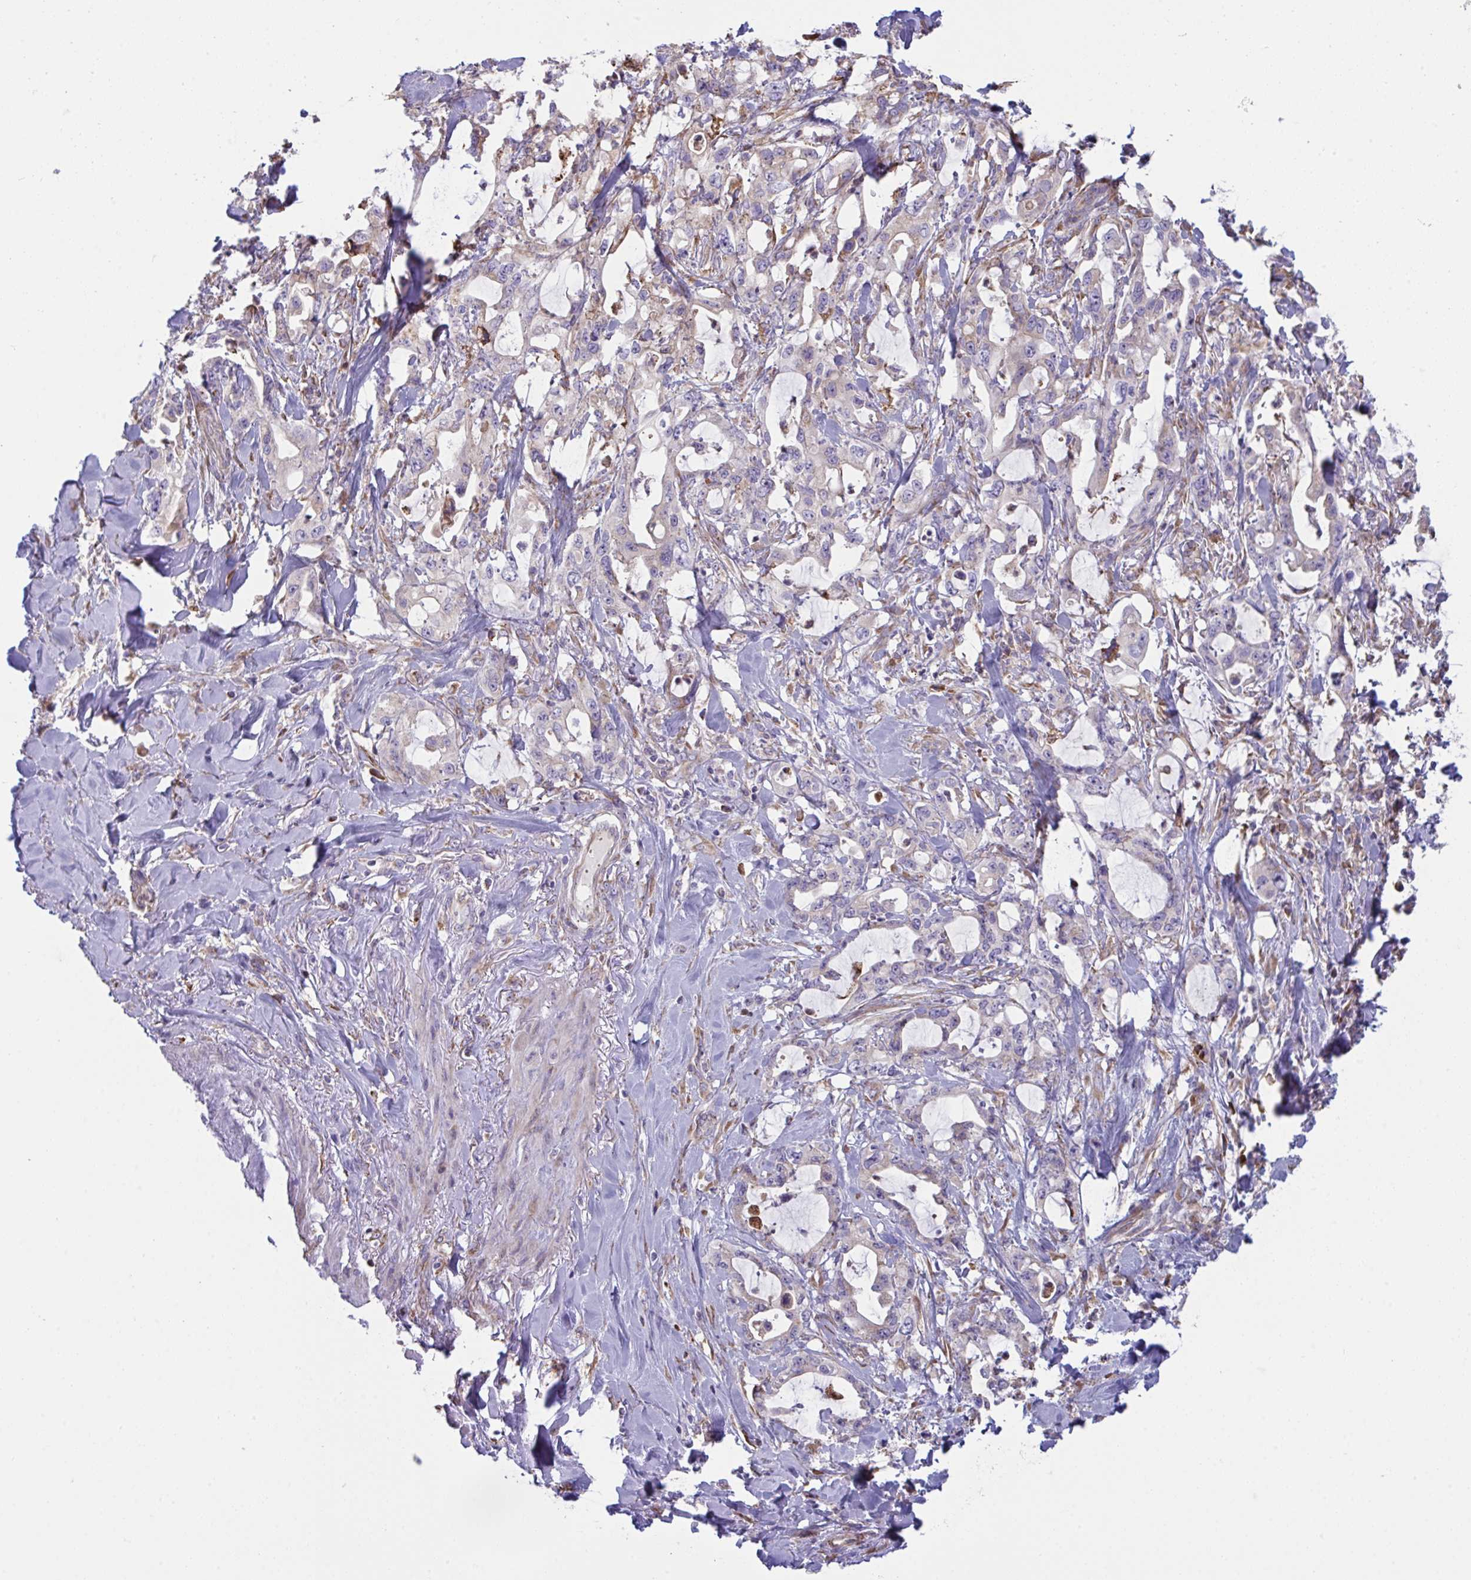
{"staining": {"intensity": "negative", "quantity": "none", "location": "none"}, "tissue": "pancreatic cancer", "cell_type": "Tumor cells", "image_type": "cancer", "snomed": [{"axis": "morphology", "description": "Adenocarcinoma, NOS"}, {"axis": "topography", "description": "Pancreas"}], "caption": "Pancreatic adenocarcinoma stained for a protein using immunohistochemistry (IHC) exhibits no positivity tumor cells.", "gene": "MYMK", "patient": {"sex": "female", "age": 61}}